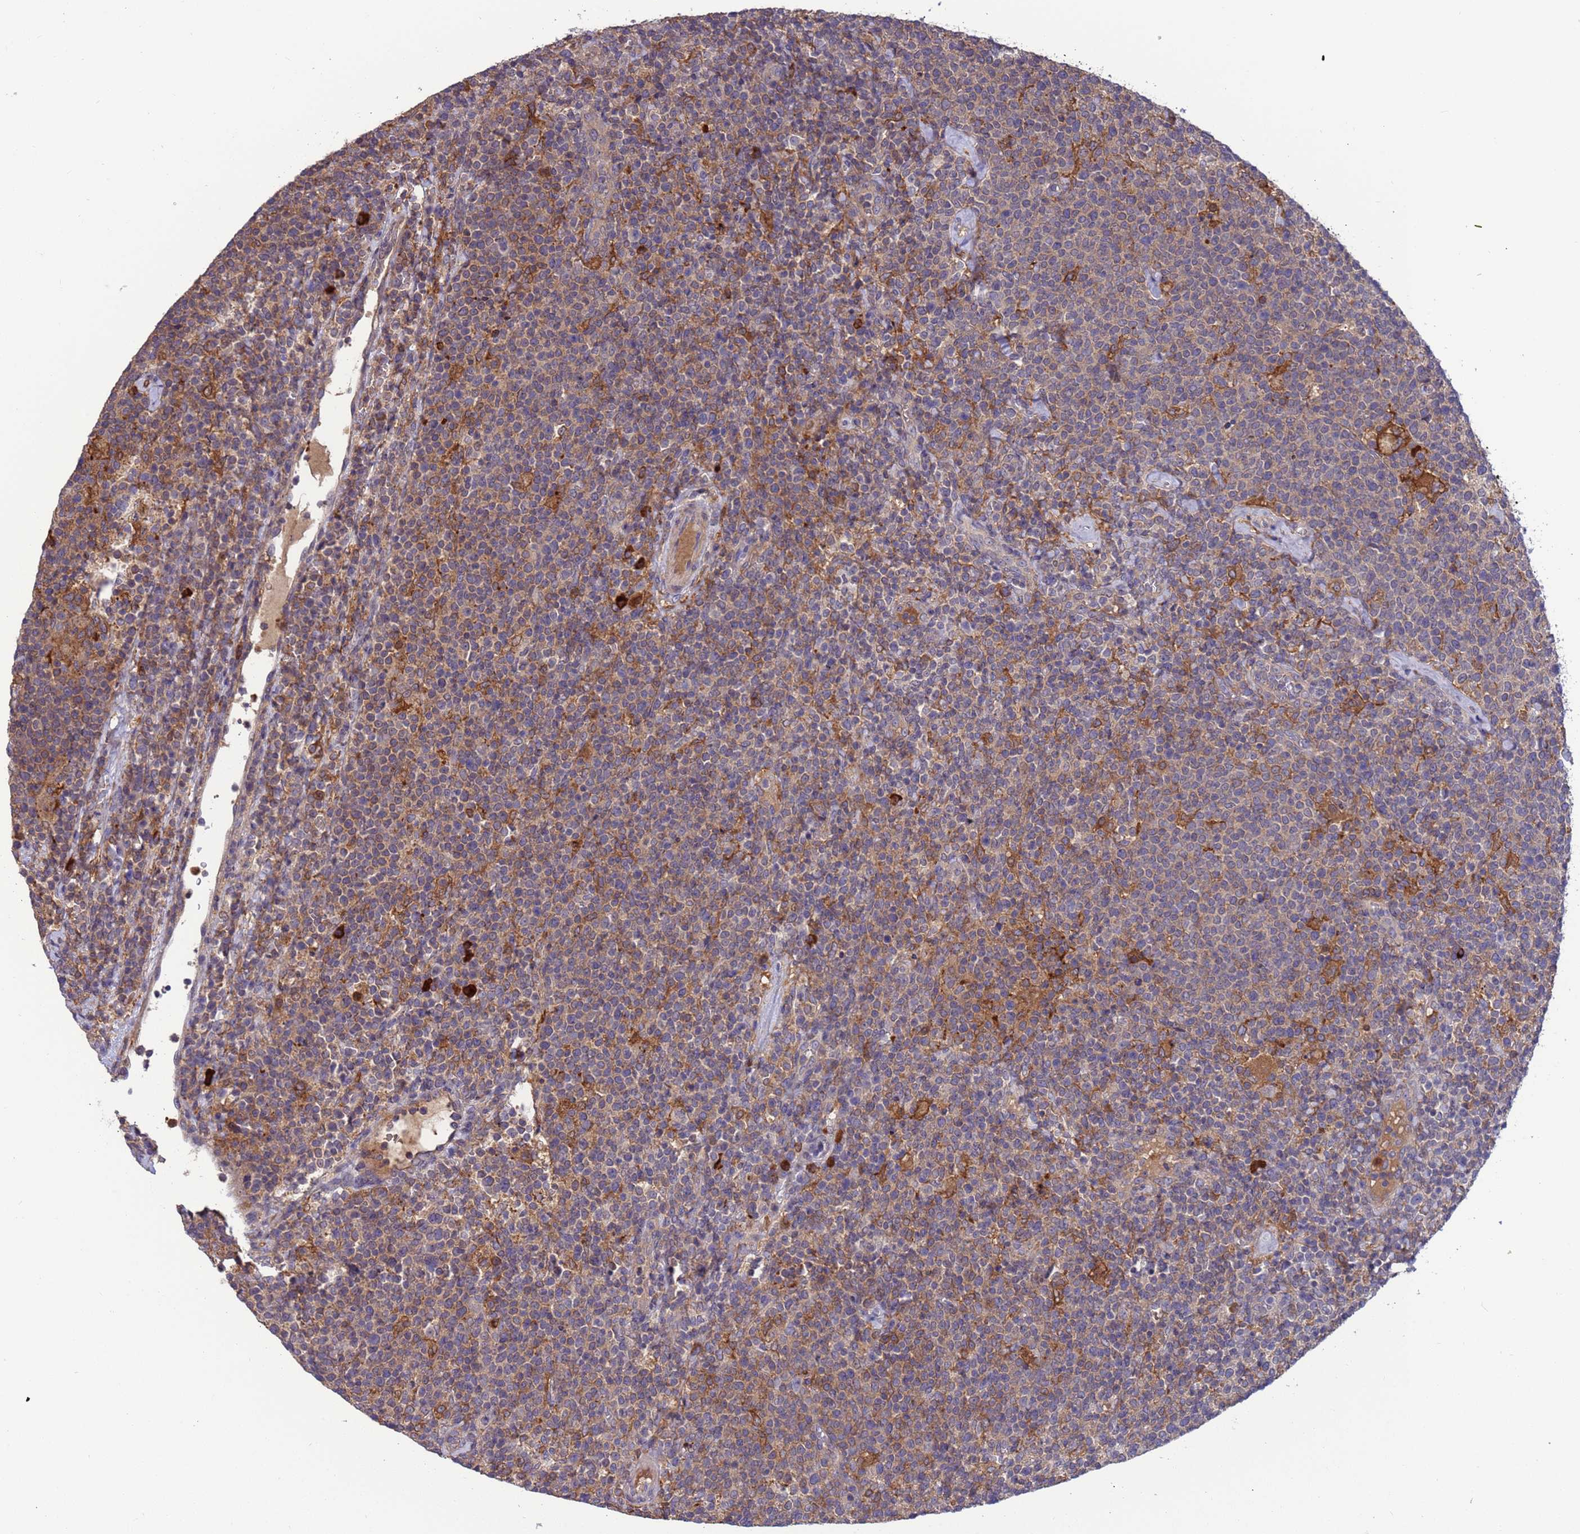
{"staining": {"intensity": "weak", "quantity": "25%-75%", "location": "cytoplasmic/membranous"}, "tissue": "lymphoma", "cell_type": "Tumor cells", "image_type": "cancer", "snomed": [{"axis": "morphology", "description": "Malignant lymphoma, non-Hodgkin's type, High grade"}, {"axis": "topography", "description": "Lymph node"}], "caption": "Protein expression analysis of human malignant lymphoma, non-Hodgkin's type (high-grade) reveals weak cytoplasmic/membranous positivity in approximately 25%-75% of tumor cells.", "gene": "AMPD3", "patient": {"sex": "male", "age": 61}}